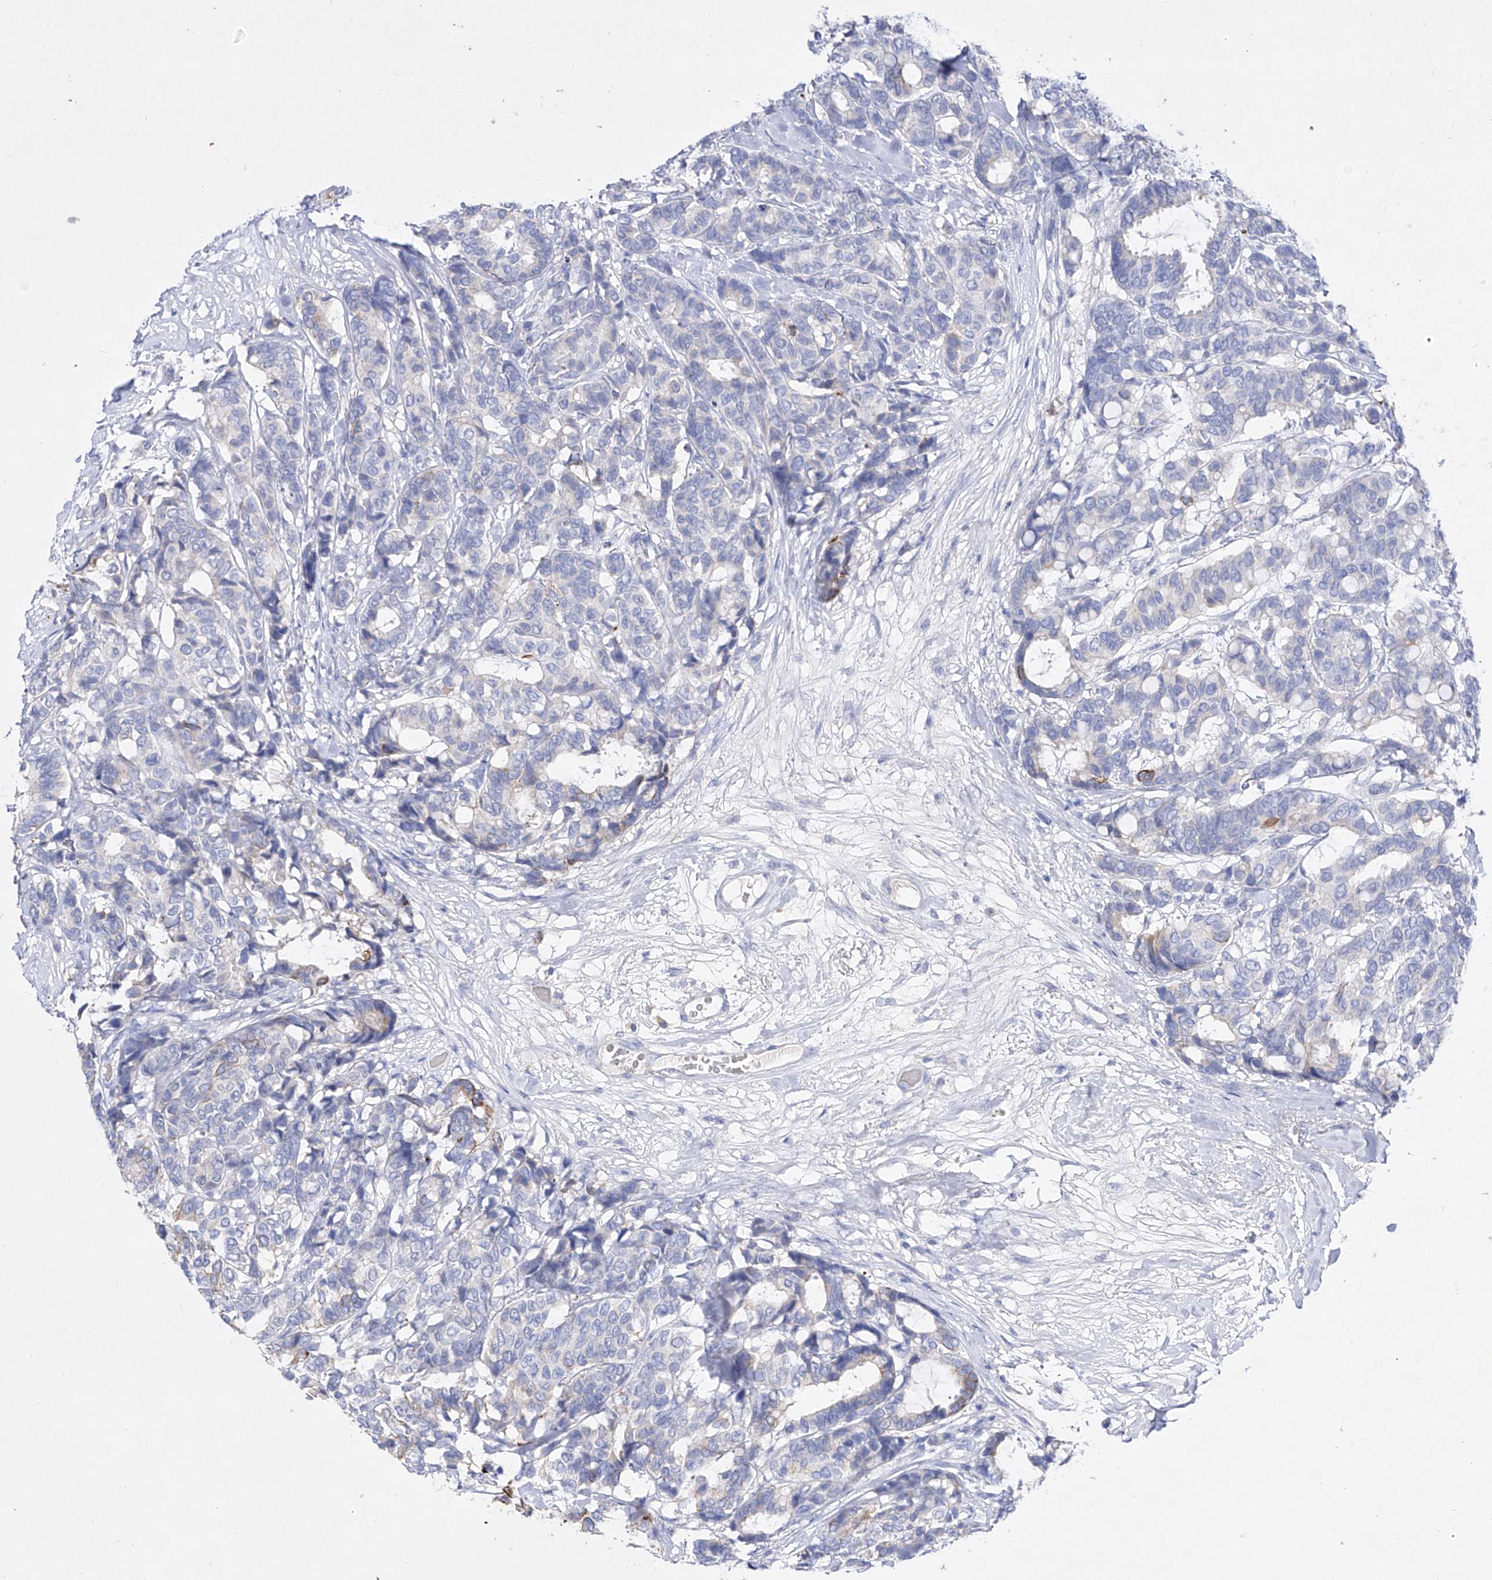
{"staining": {"intensity": "negative", "quantity": "none", "location": "none"}, "tissue": "breast cancer", "cell_type": "Tumor cells", "image_type": "cancer", "snomed": [{"axis": "morphology", "description": "Duct carcinoma"}, {"axis": "topography", "description": "Breast"}], "caption": "Photomicrograph shows no significant protein staining in tumor cells of breast infiltrating ductal carcinoma.", "gene": "TM7SF2", "patient": {"sex": "female", "age": 87}}